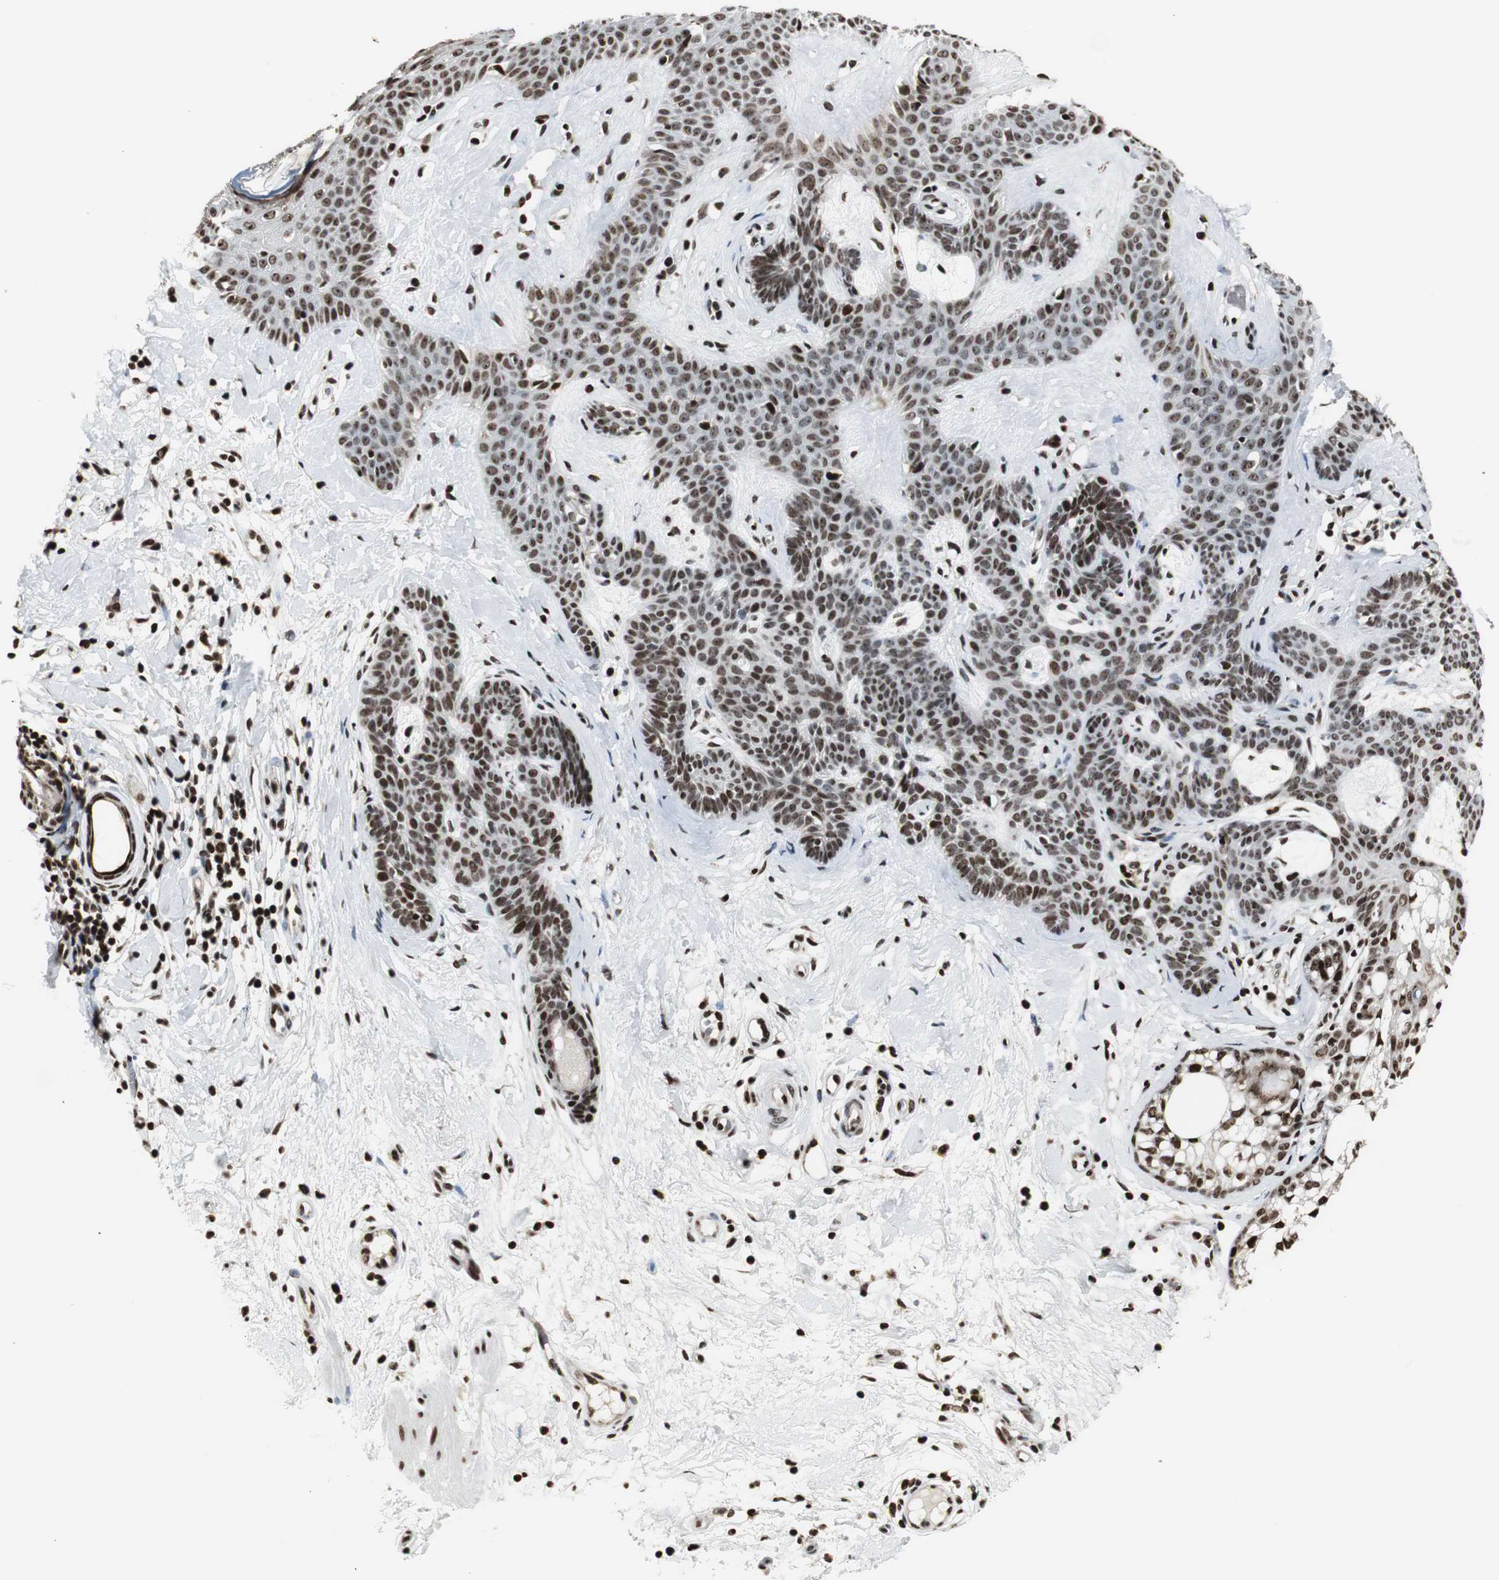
{"staining": {"intensity": "moderate", "quantity": ">75%", "location": "nuclear"}, "tissue": "skin cancer", "cell_type": "Tumor cells", "image_type": "cancer", "snomed": [{"axis": "morphology", "description": "Developmental malformation"}, {"axis": "morphology", "description": "Basal cell carcinoma"}, {"axis": "topography", "description": "Skin"}], "caption": "Skin cancer (basal cell carcinoma) stained with immunohistochemistry demonstrates moderate nuclear expression in approximately >75% of tumor cells.", "gene": "PARN", "patient": {"sex": "female", "age": 62}}